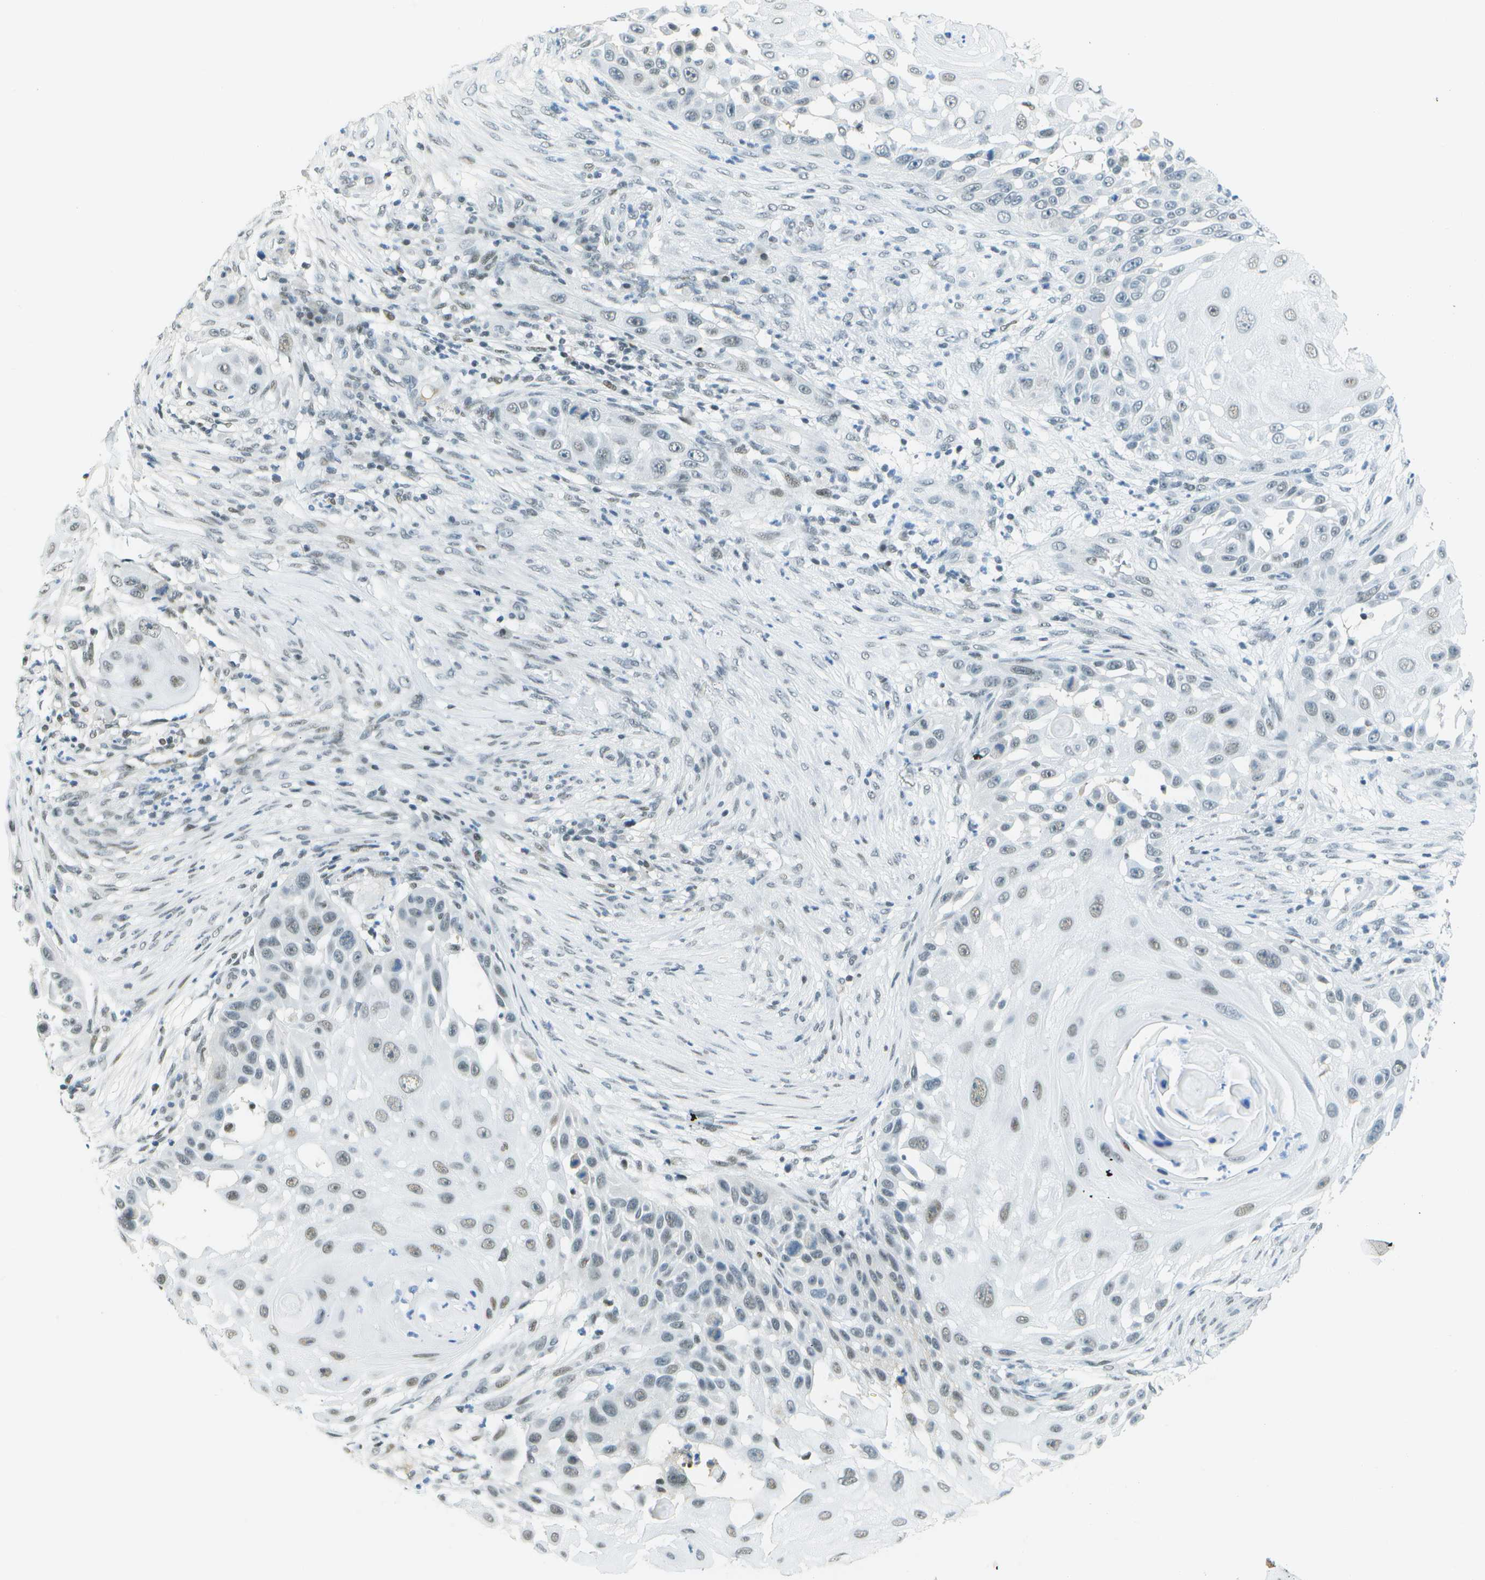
{"staining": {"intensity": "weak", "quantity": "<25%", "location": "nuclear"}, "tissue": "skin cancer", "cell_type": "Tumor cells", "image_type": "cancer", "snomed": [{"axis": "morphology", "description": "Squamous cell carcinoma, NOS"}, {"axis": "topography", "description": "Skin"}], "caption": "The micrograph exhibits no significant expression in tumor cells of skin cancer.", "gene": "NEK11", "patient": {"sex": "female", "age": 44}}